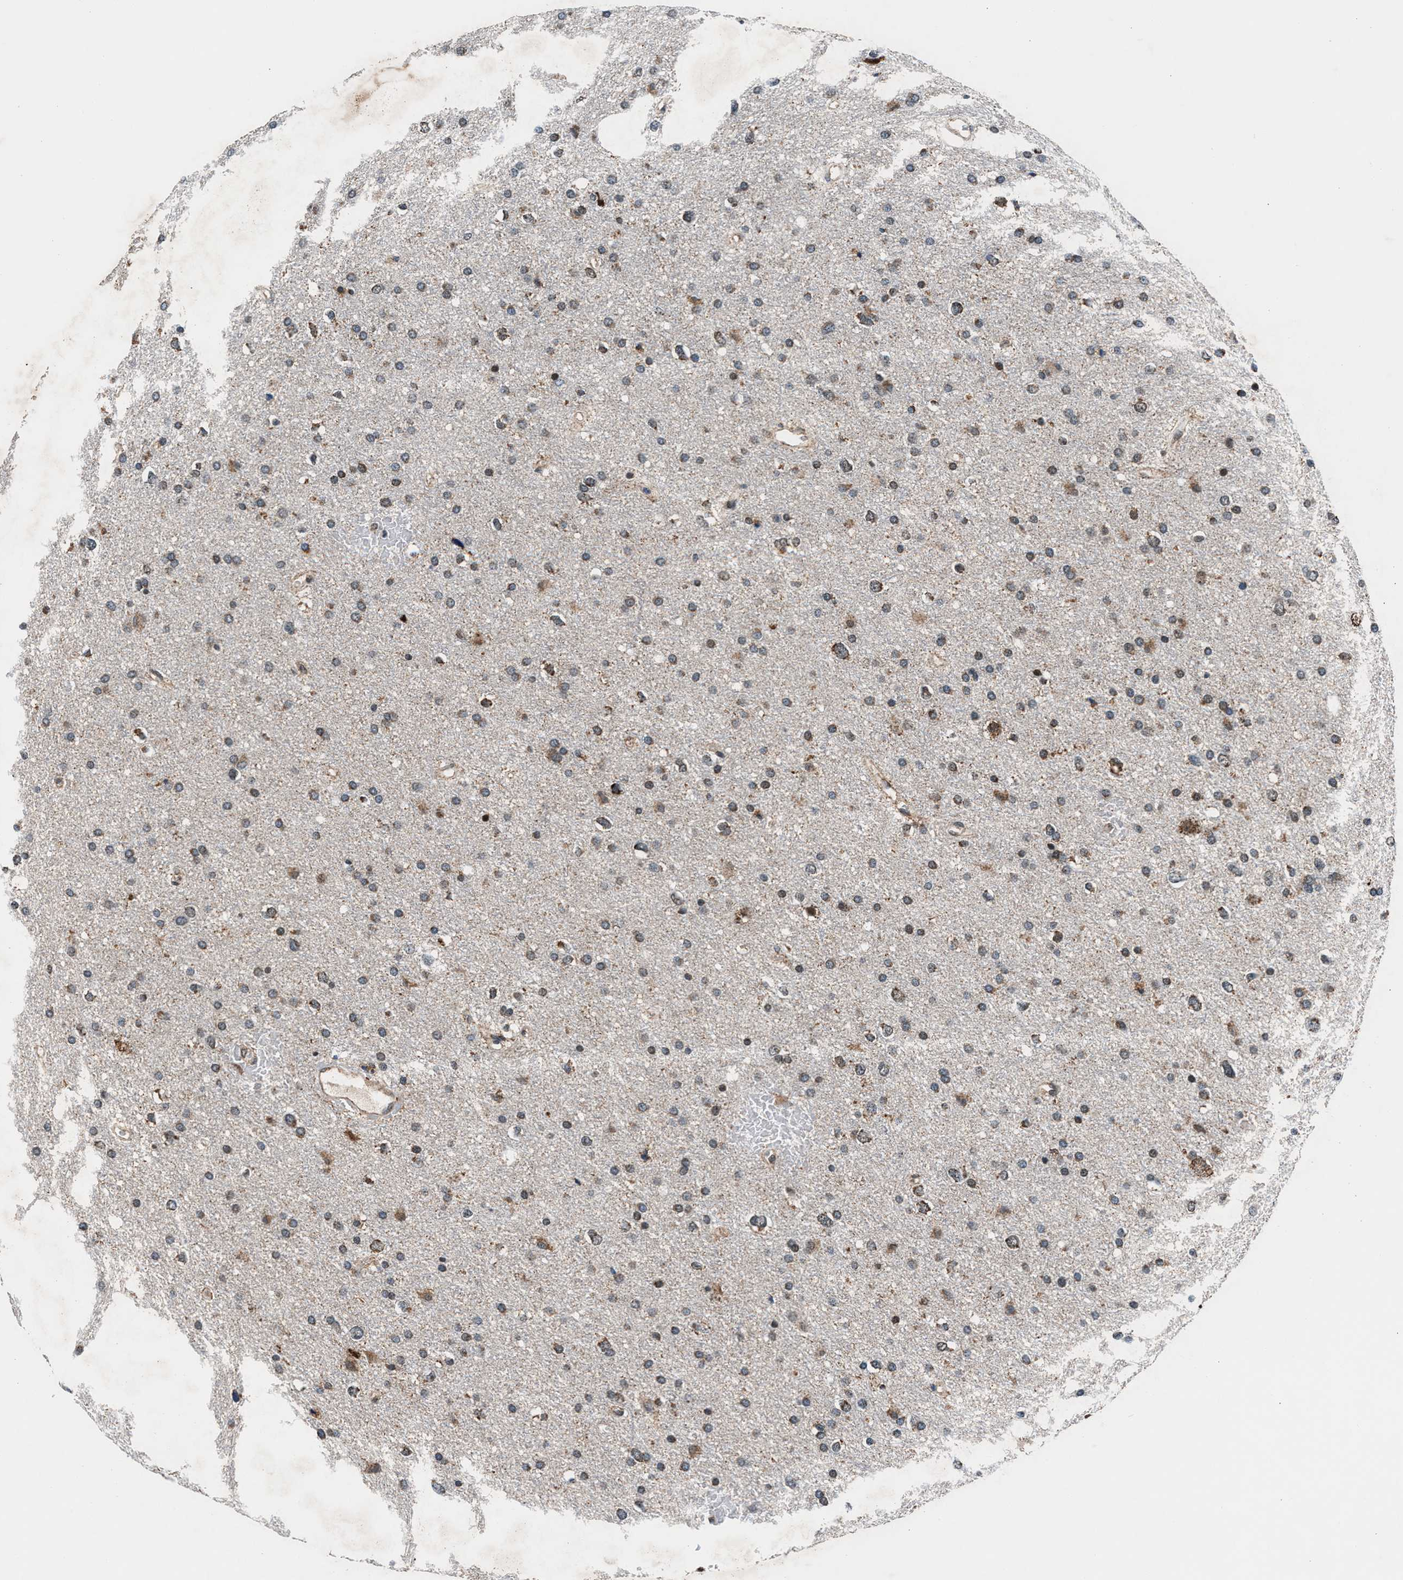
{"staining": {"intensity": "weak", "quantity": ">75%", "location": "cytoplasmic/membranous"}, "tissue": "glioma", "cell_type": "Tumor cells", "image_type": "cancer", "snomed": [{"axis": "morphology", "description": "Glioma, malignant, Low grade"}, {"axis": "topography", "description": "Brain"}], "caption": "Glioma stained for a protein (brown) reveals weak cytoplasmic/membranous positive positivity in about >75% of tumor cells.", "gene": "PRRC2B", "patient": {"sex": "female", "age": 37}}